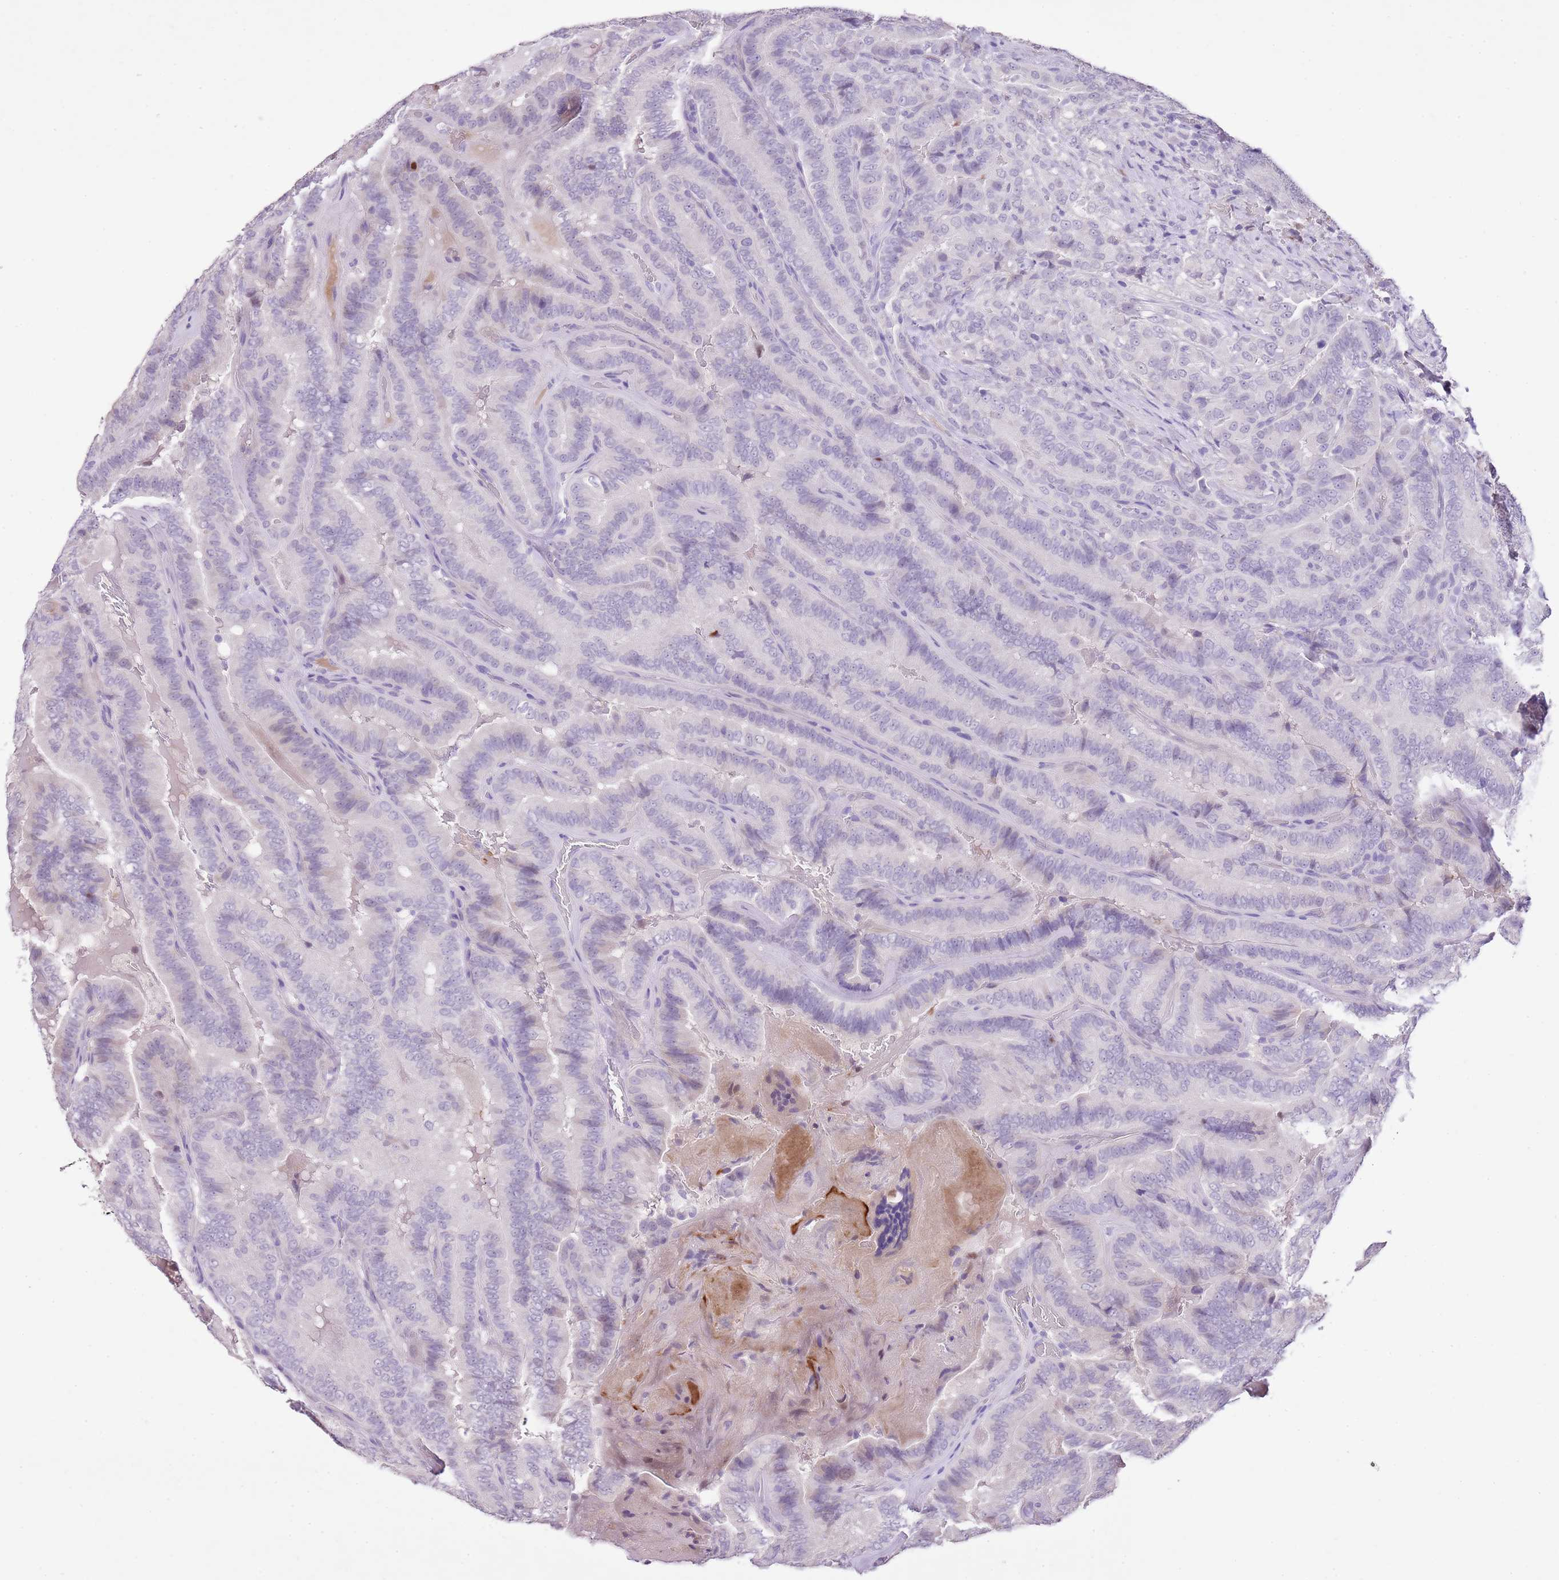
{"staining": {"intensity": "negative", "quantity": "none", "location": "none"}, "tissue": "thyroid cancer", "cell_type": "Tumor cells", "image_type": "cancer", "snomed": [{"axis": "morphology", "description": "Papillary adenocarcinoma, NOS"}, {"axis": "topography", "description": "Thyroid gland"}], "caption": "Protein analysis of thyroid cancer (papillary adenocarcinoma) reveals no significant positivity in tumor cells. (DAB (3,3'-diaminobenzidine) immunohistochemistry (IHC), high magnification).", "gene": "XPO7", "patient": {"sex": "male", "age": 61}}